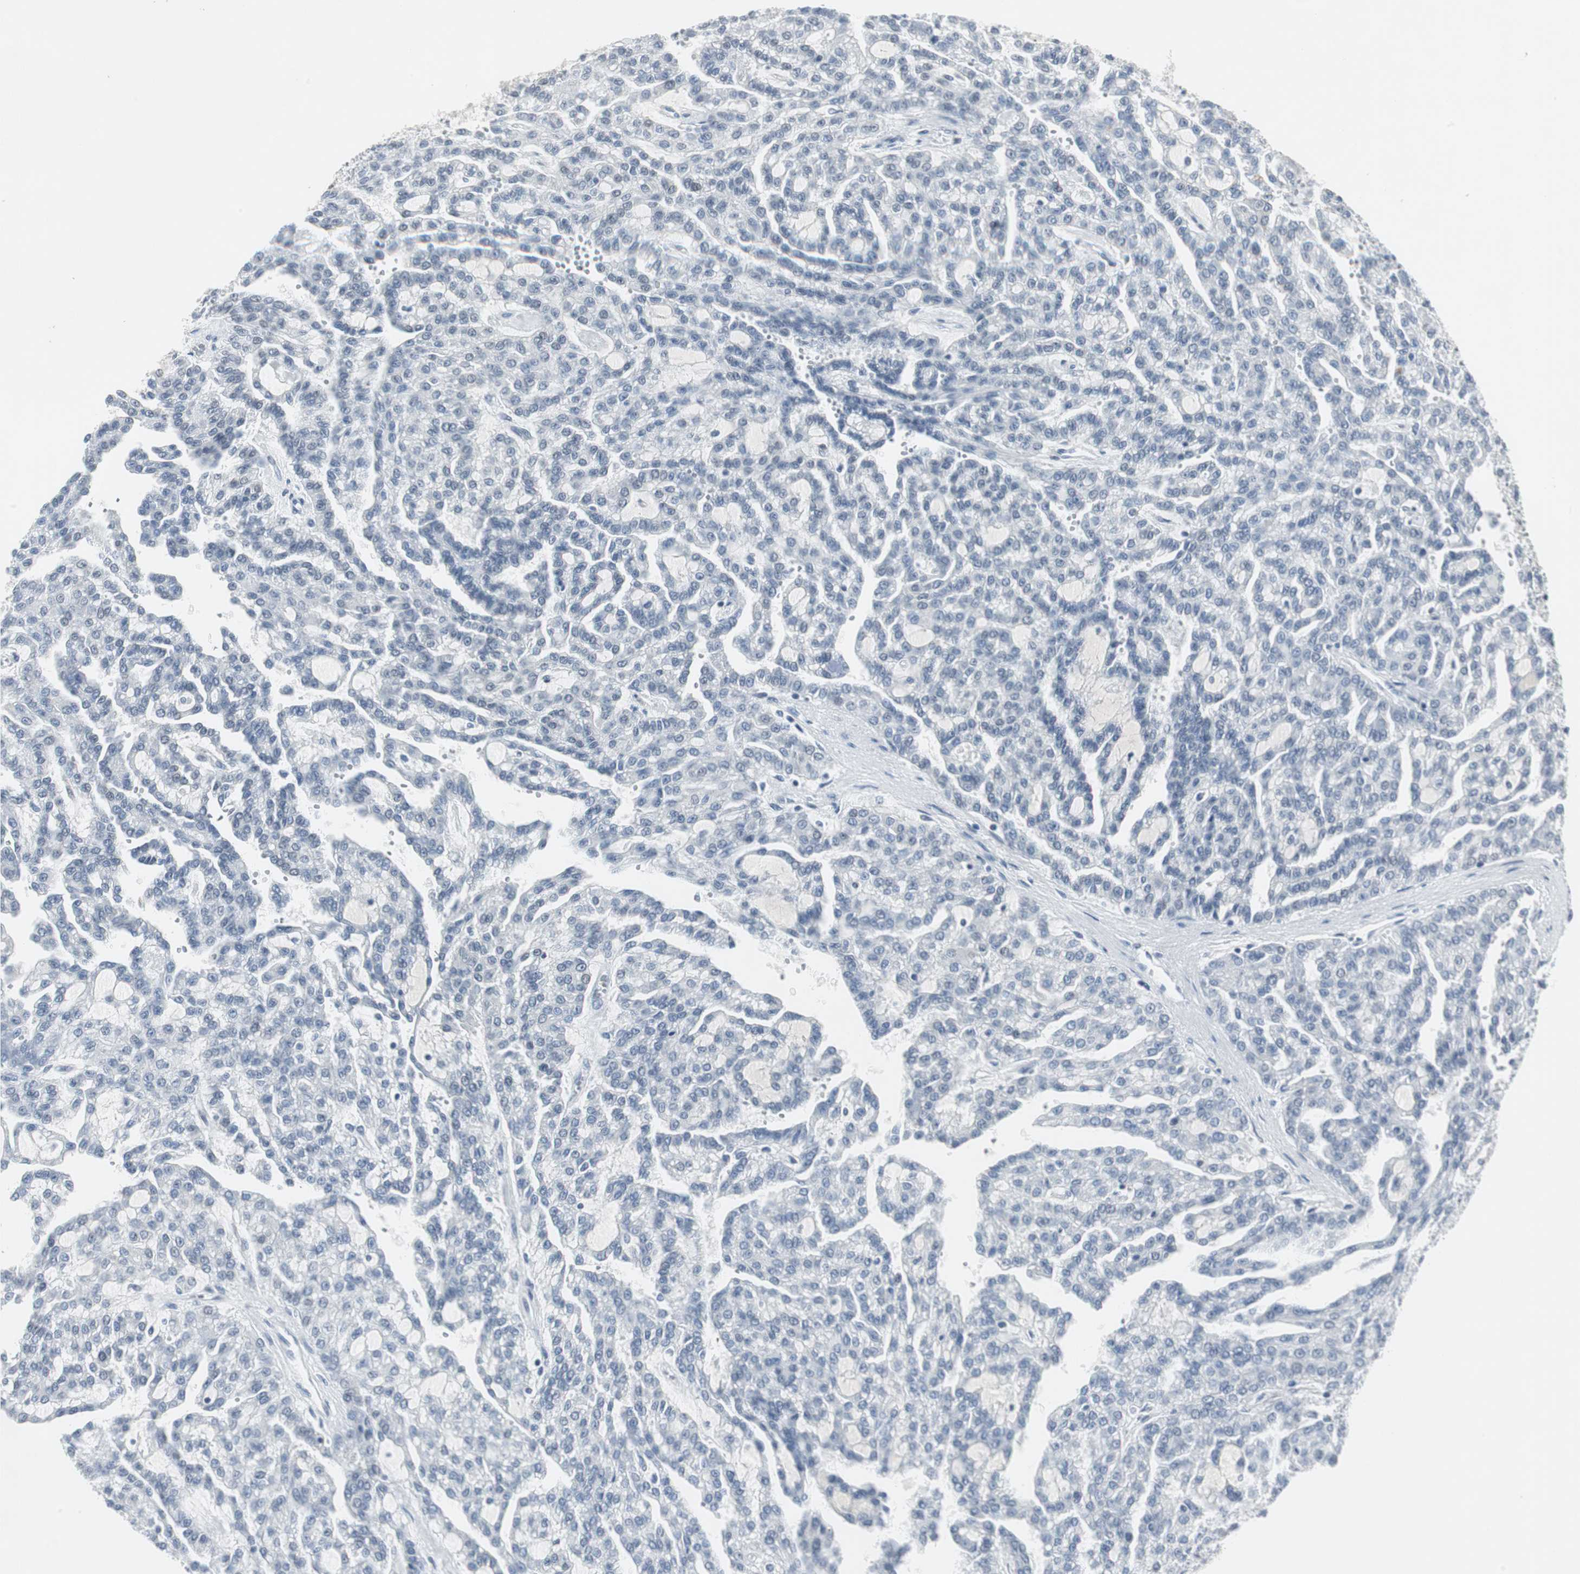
{"staining": {"intensity": "negative", "quantity": "none", "location": "none"}, "tissue": "renal cancer", "cell_type": "Tumor cells", "image_type": "cancer", "snomed": [{"axis": "morphology", "description": "Adenocarcinoma, NOS"}, {"axis": "topography", "description": "Kidney"}], "caption": "Immunohistochemistry (IHC) of human renal cancer (adenocarcinoma) displays no positivity in tumor cells.", "gene": "ELK1", "patient": {"sex": "male", "age": 63}}